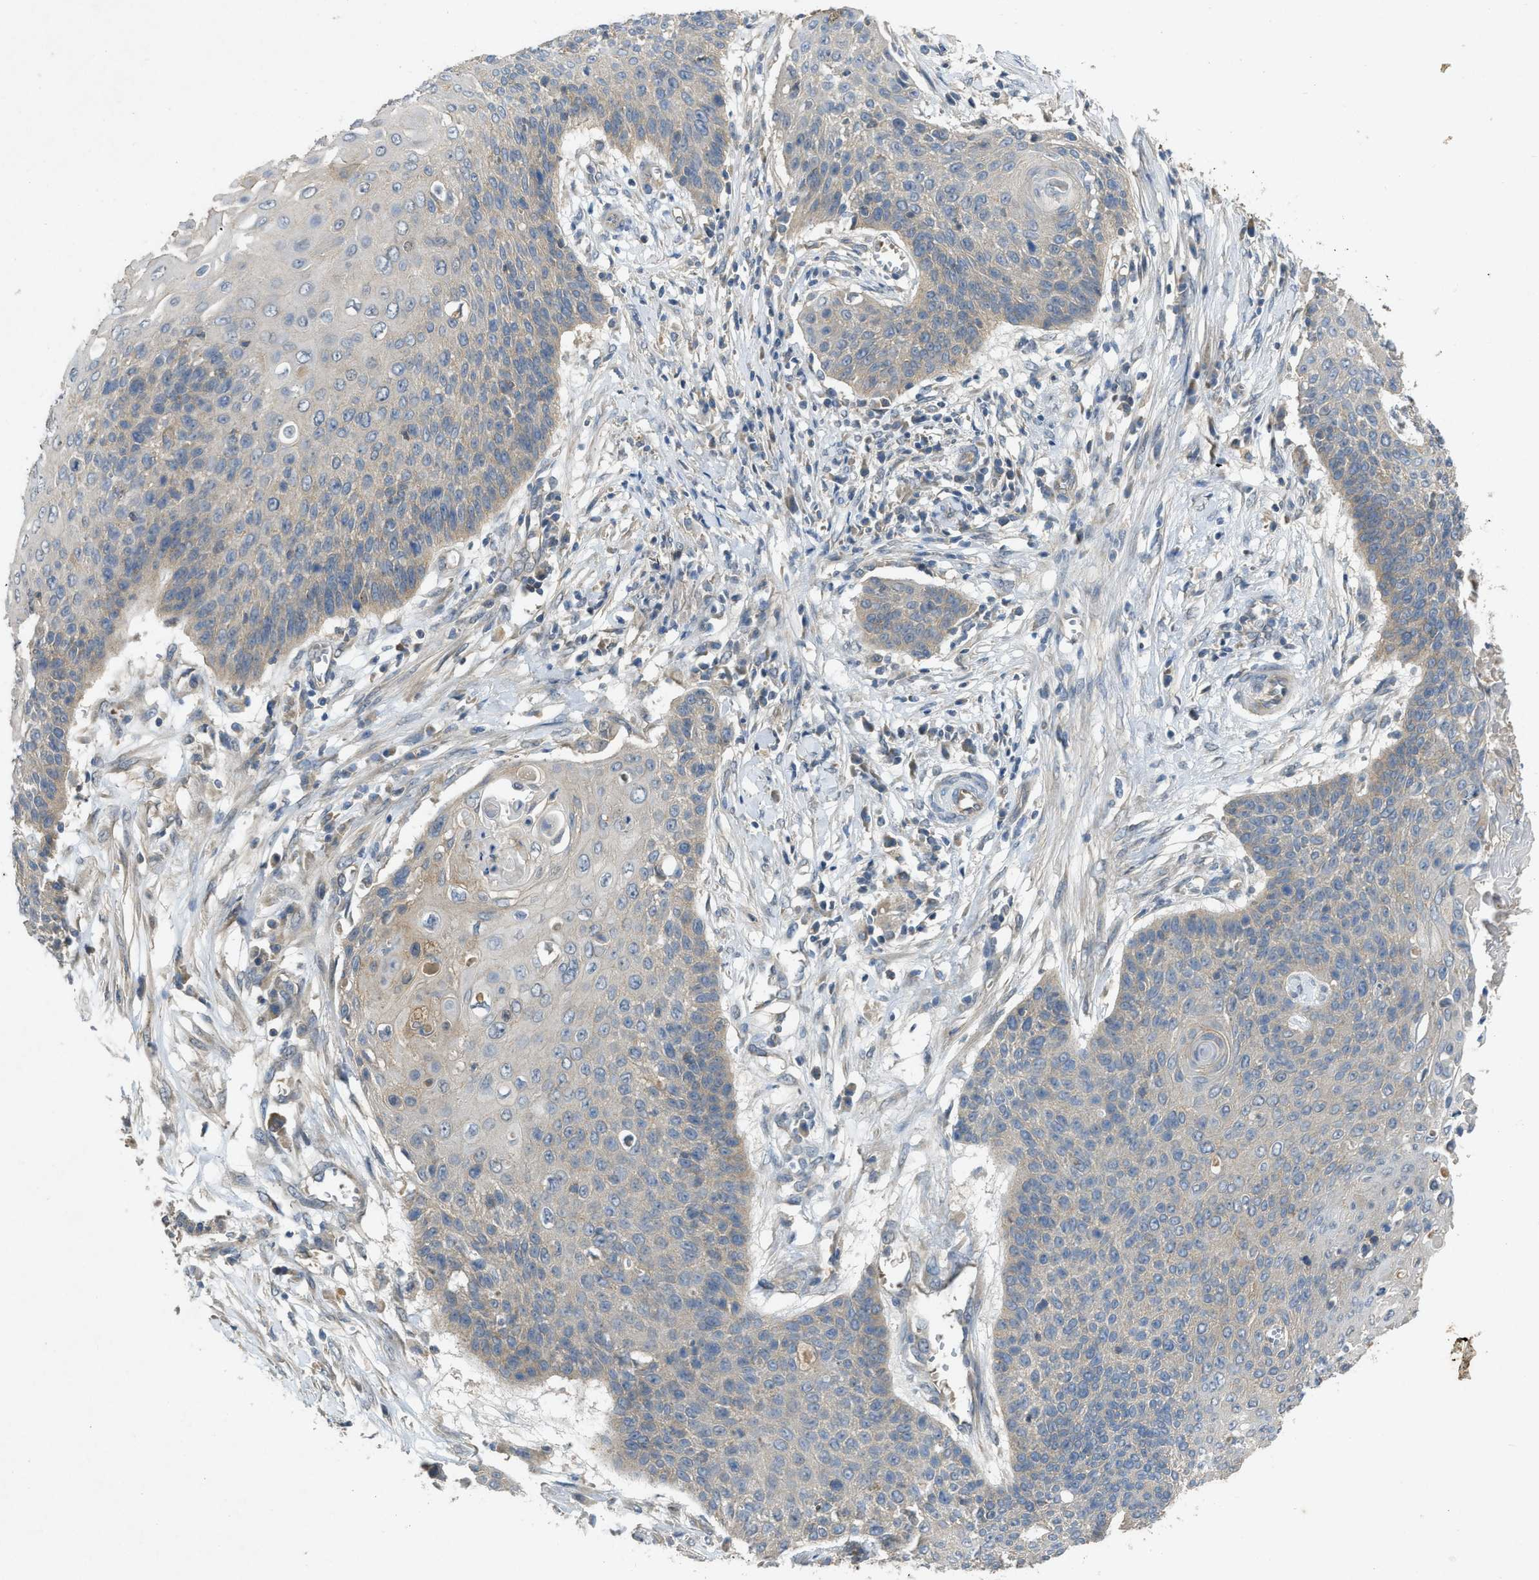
{"staining": {"intensity": "weak", "quantity": "<25%", "location": "cytoplasmic/membranous"}, "tissue": "cervical cancer", "cell_type": "Tumor cells", "image_type": "cancer", "snomed": [{"axis": "morphology", "description": "Squamous cell carcinoma, NOS"}, {"axis": "topography", "description": "Cervix"}], "caption": "Cervical cancer (squamous cell carcinoma) was stained to show a protein in brown. There is no significant staining in tumor cells. The staining was performed using DAB (3,3'-diaminobenzidine) to visualize the protein expression in brown, while the nuclei were stained in blue with hematoxylin (Magnification: 20x).", "gene": "PPP3CA", "patient": {"sex": "female", "age": 39}}